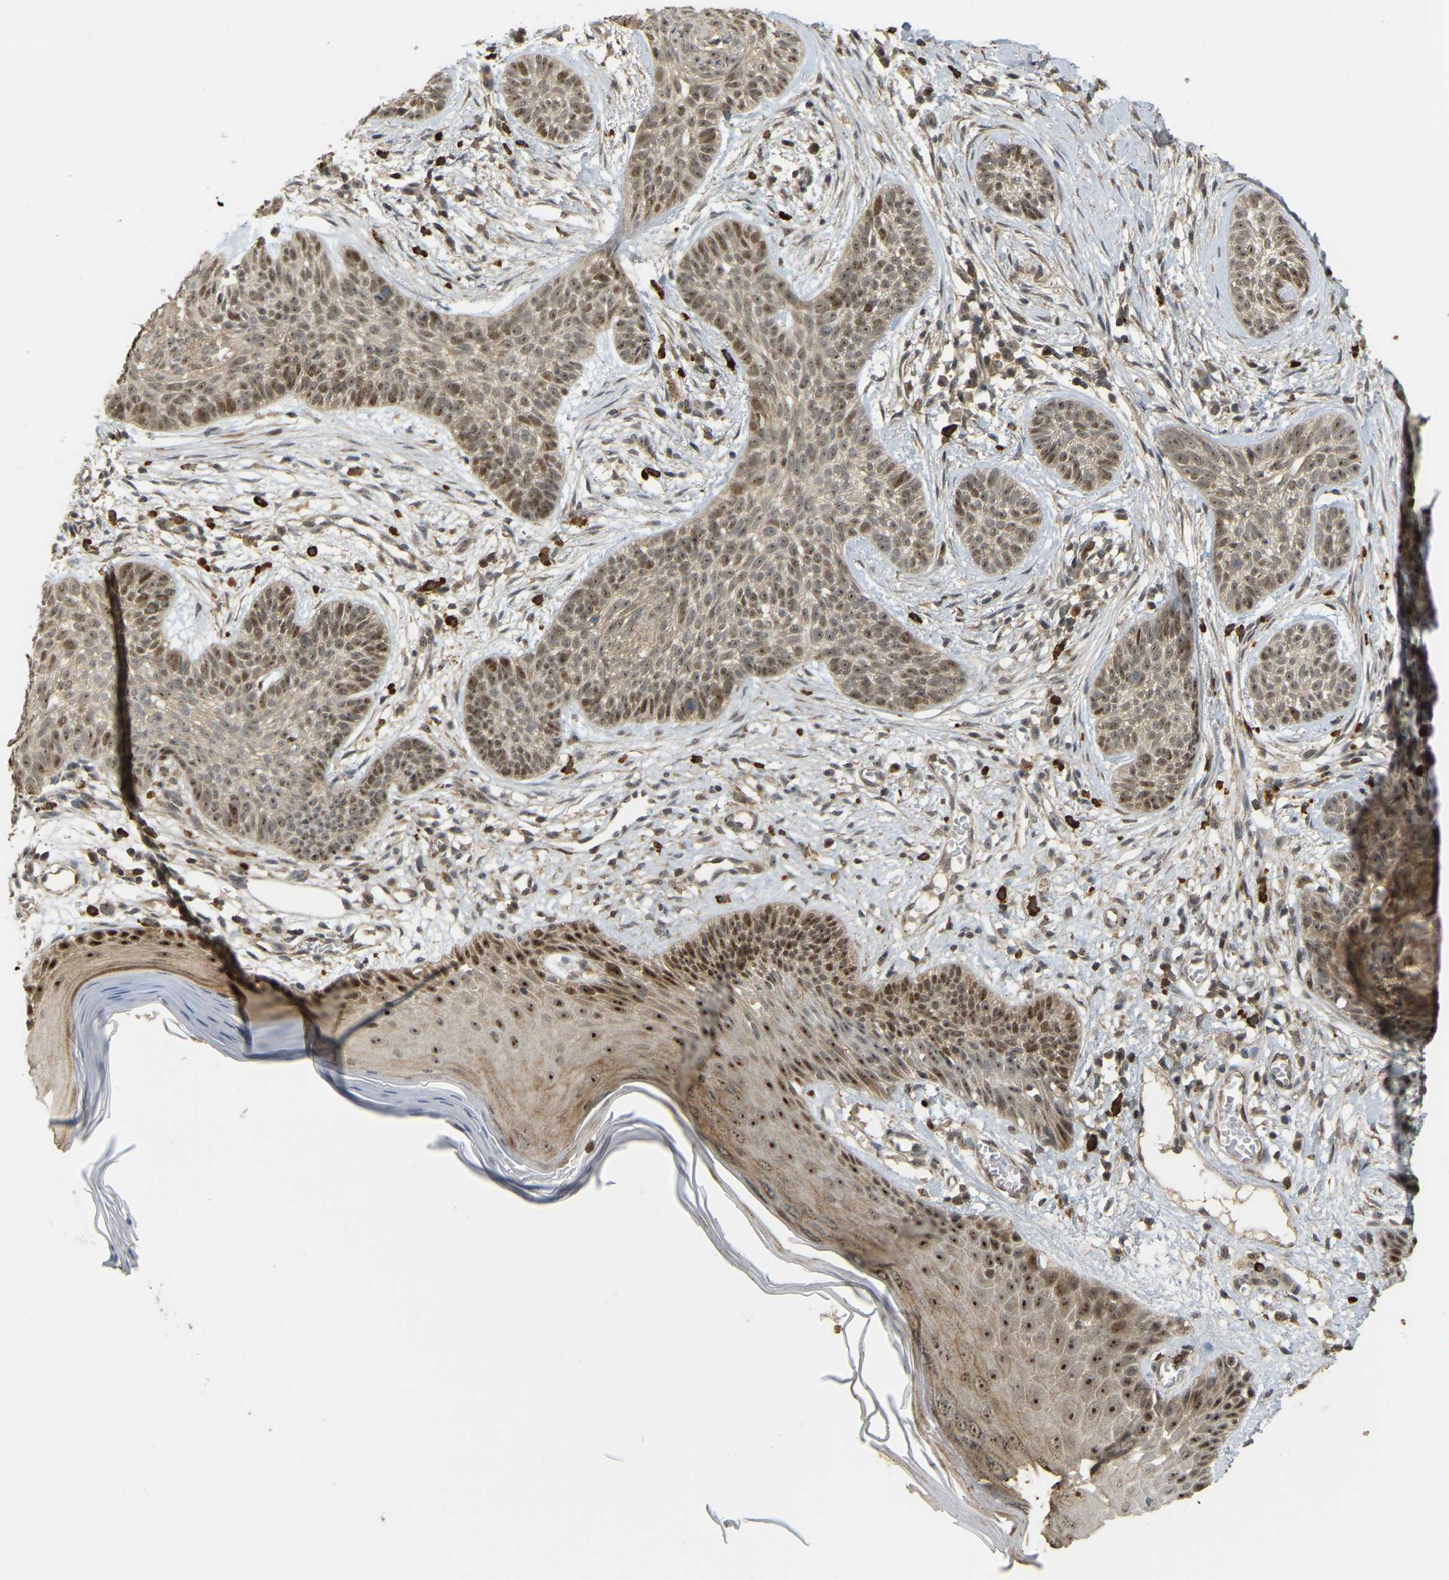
{"staining": {"intensity": "moderate", "quantity": "25%-75%", "location": "nuclear"}, "tissue": "skin cancer", "cell_type": "Tumor cells", "image_type": "cancer", "snomed": [{"axis": "morphology", "description": "Basal cell carcinoma"}, {"axis": "topography", "description": "Skin"}], "caption": "A high-resolution photomicrograph shows IHC staining of skin cancer (basal cell carcinoma), which reveals moderate nuclear expression in about 25%-75% of tumor cells.", "gene": "BRF2", "patient": {"sex": "female", "age": 59}}